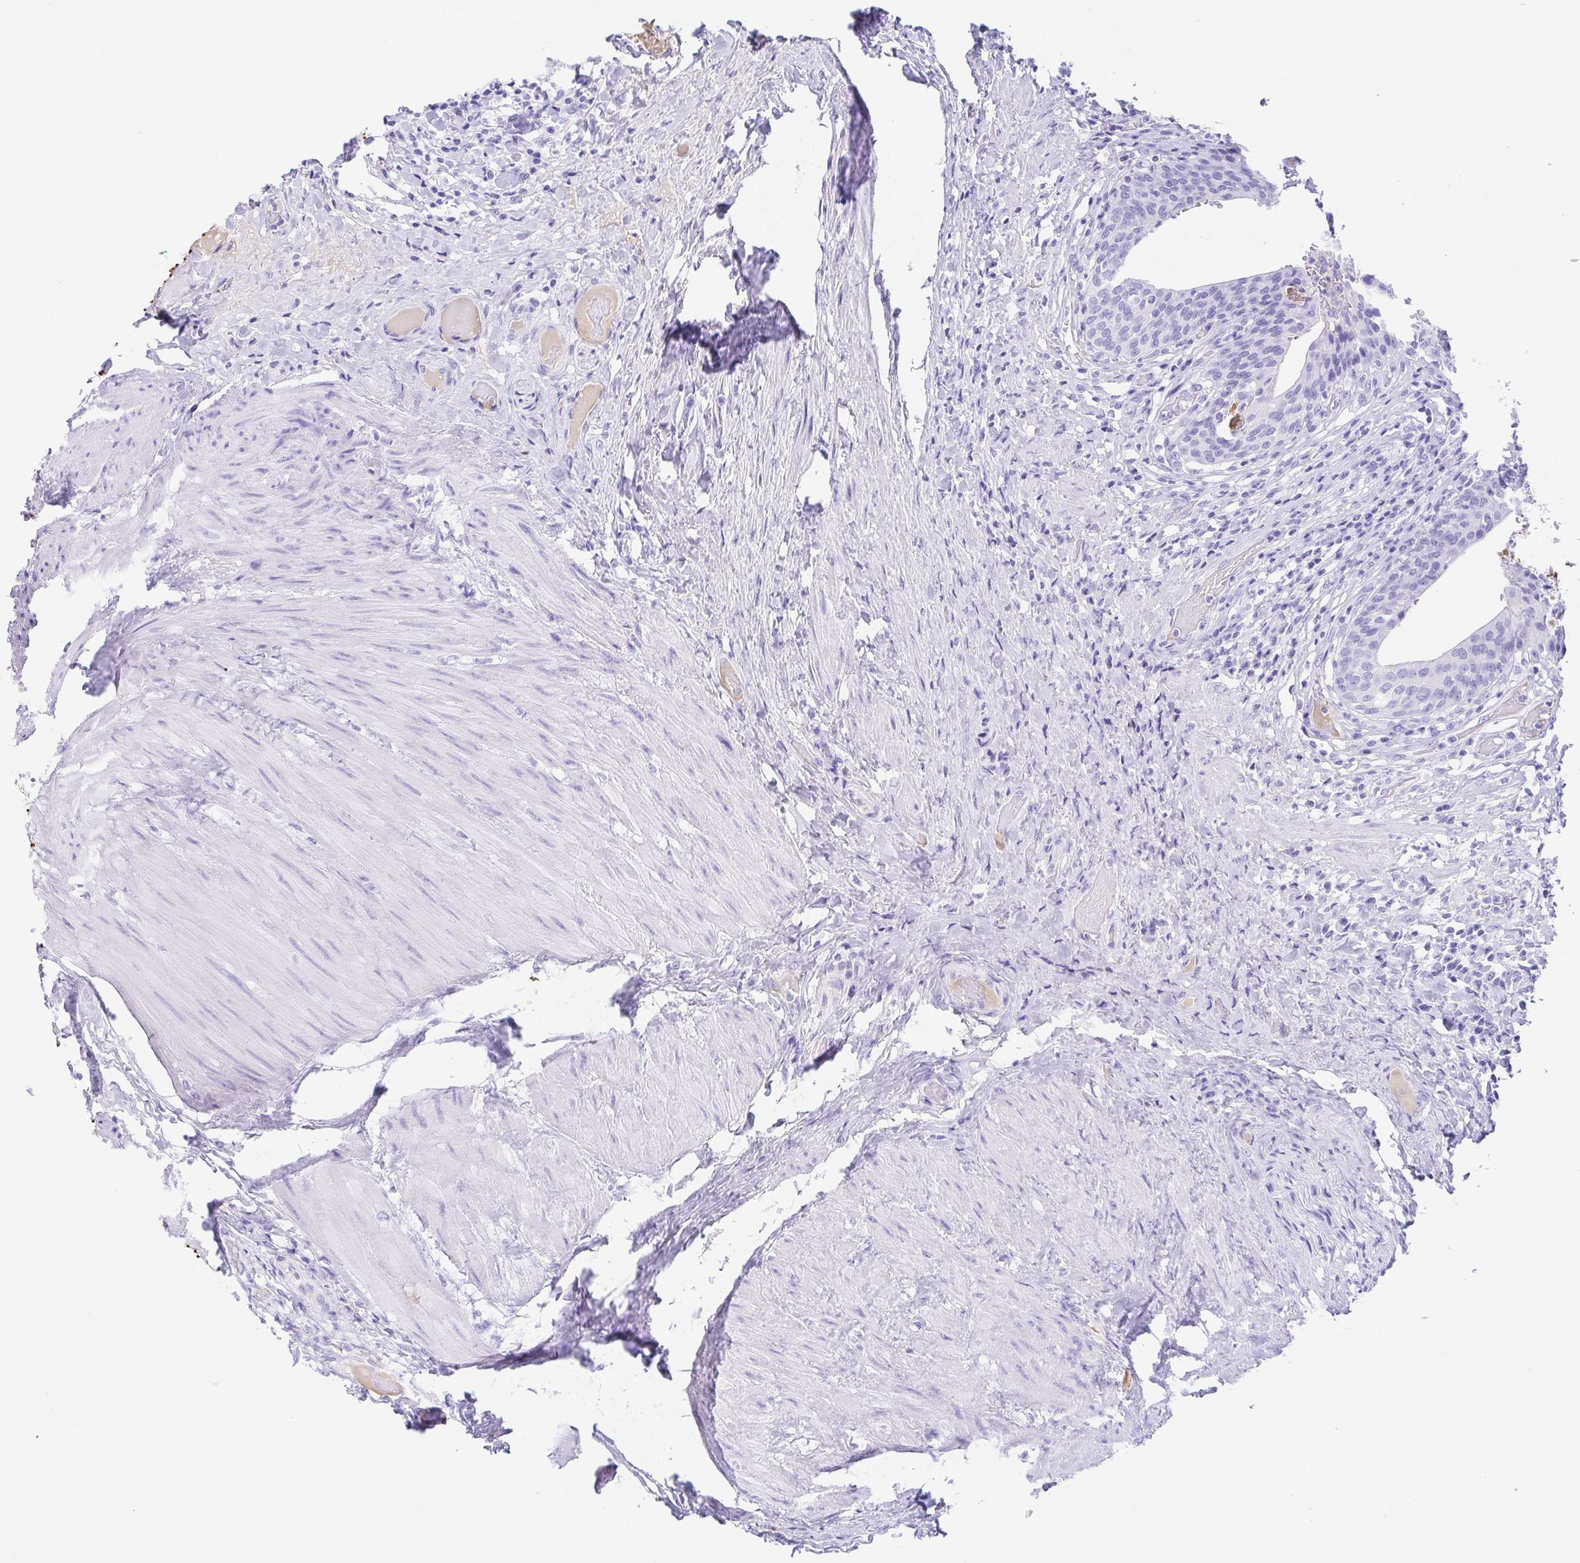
{"staining": {"intensity": "negative", "quantity": "none", "location": "none"}, "tissue": "urinary bladder", "cell_type": "Urothelial cells", "image_type": "normal", "snomed": [{"axis": "morphology", "description": "Normal tissue, NOS"}, {"axis": "topography", "description": "Urinary bladder"}, {"axis": "topography", "description": "Peripheral nerve tissue"}], "caption": "This histopathology image is of normal urinary bladder stained with IHC to label a protein in brown with the nuclei are counter-stained blue. There is no positivity in urothelial cells.", "gene": "GKN1", "patient": {"sex": "male", "age": 66}}